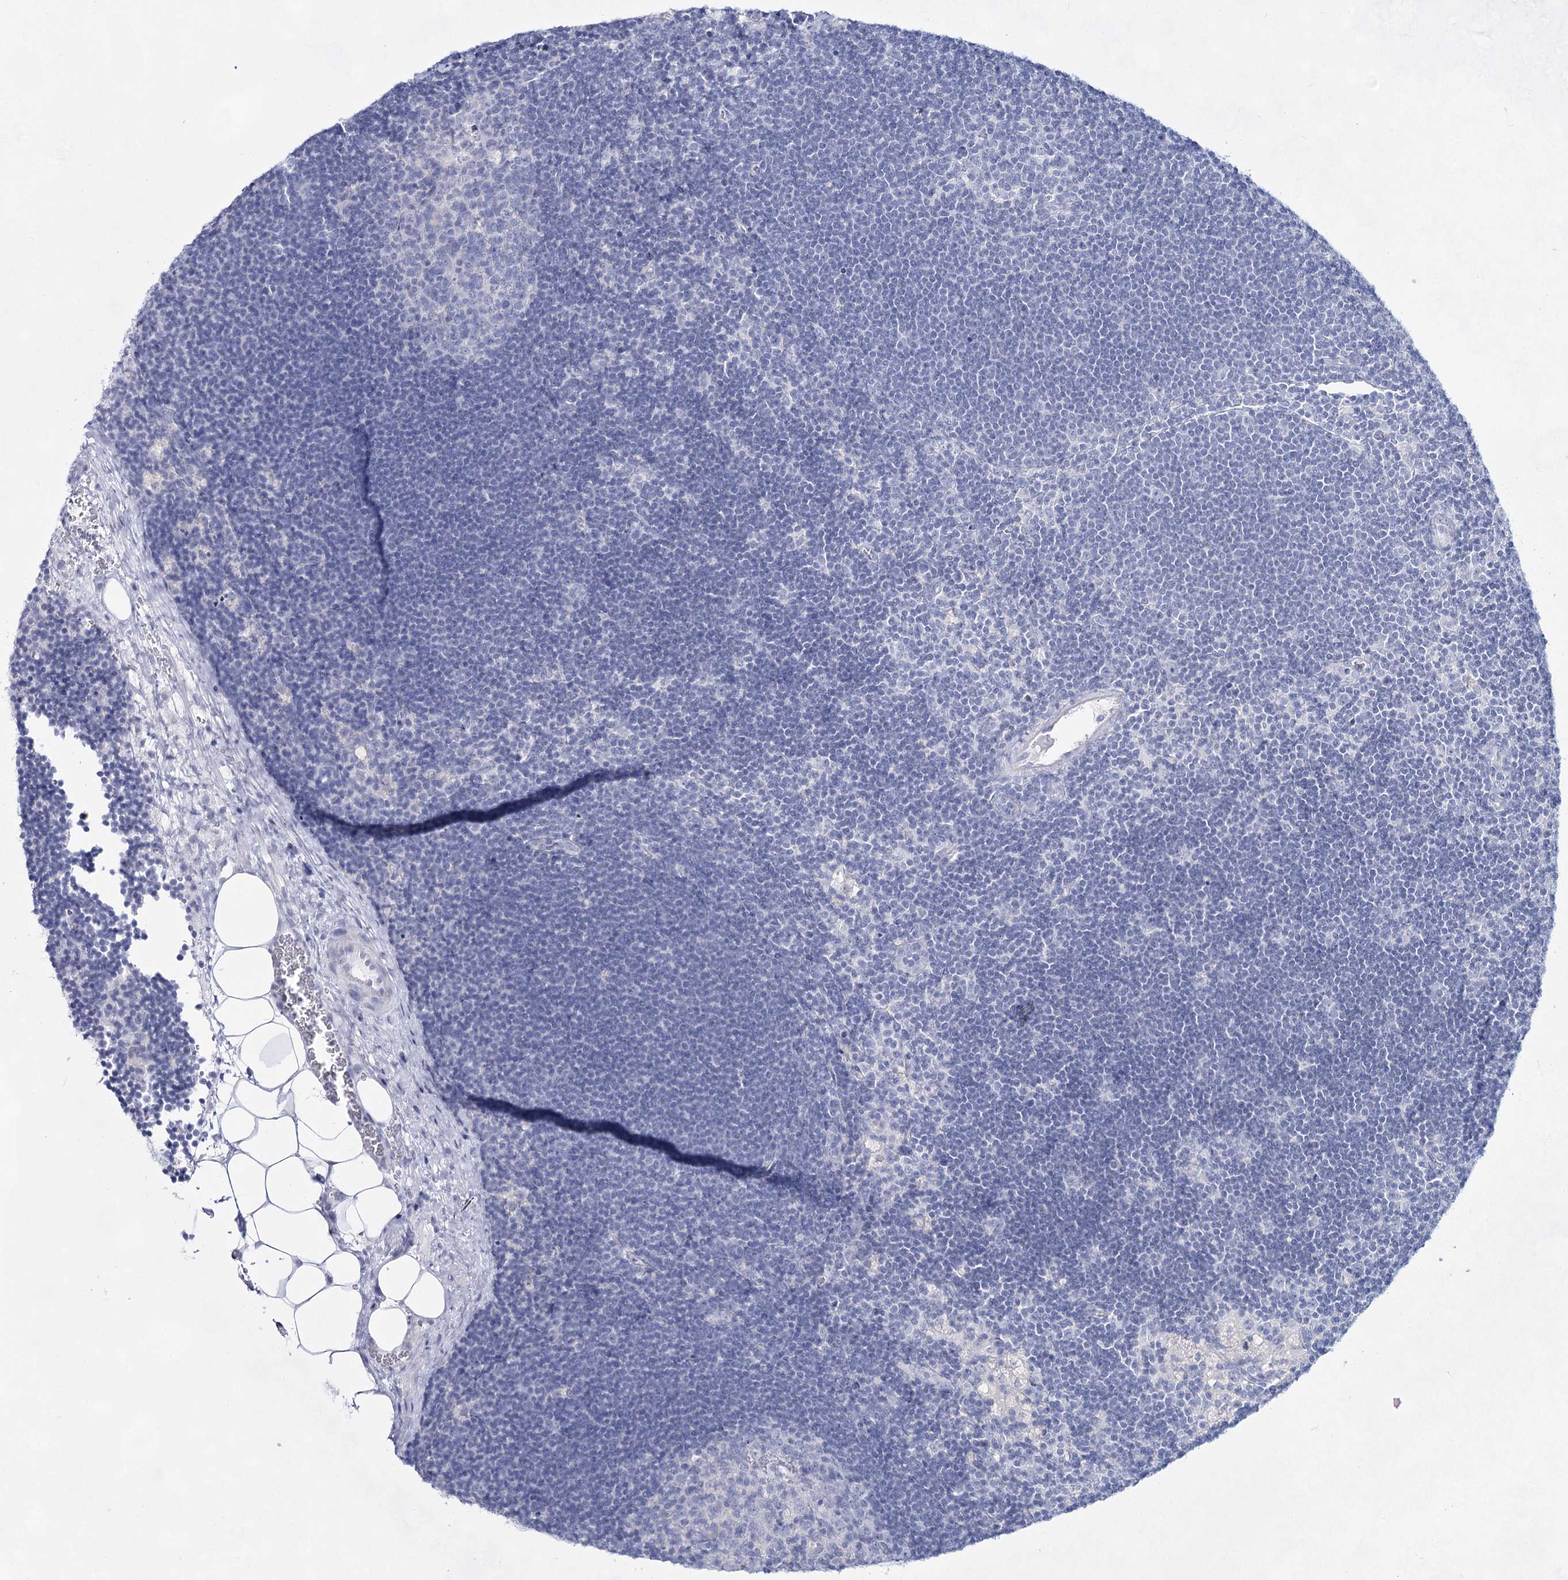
{"staining": {"intensity": "negative", "quantity": "none", "location": "none"}, "tissue": "lymph node", "cell_type": "Germinal center cells", "image_type": "normal", "snomed": [{"axis": "morphology", "description": "Normal tissue, NOS"}, {"axis": "topography", "description": "Lymph node"}], "caption": "The photomicrograph exhibits no significant expression in germinal center cells of lymph node.", "gene": "SLC17A2", "patient": {"sex": "male", "age": 24}}